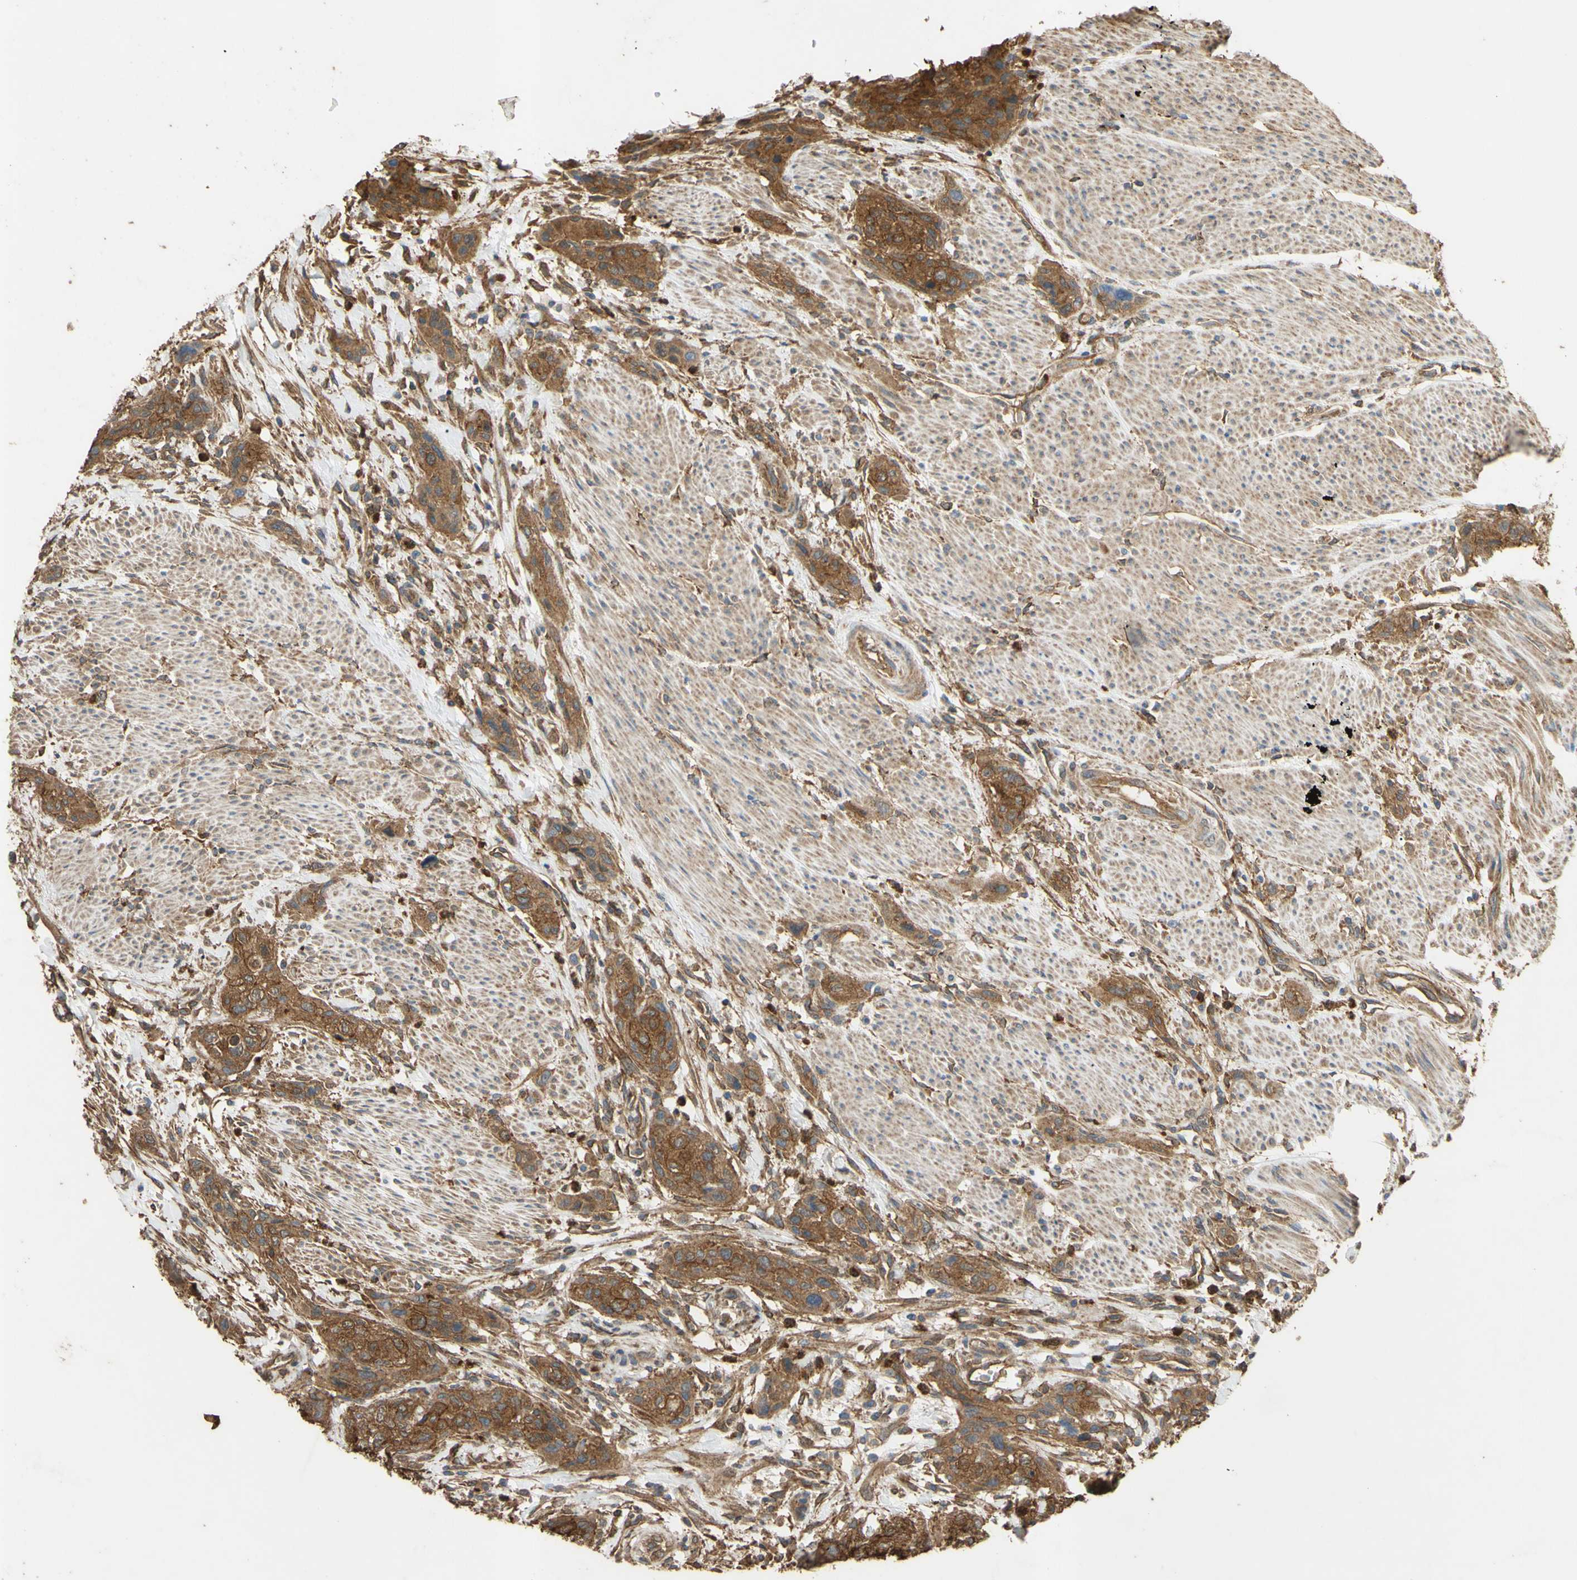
{"staining": {"intensity": "strong", "quantity": ">75%", "location": "cytoplasmic/membranous"}, "tissue": "urothelial cancer", "cell_type": "Tumor cells", "image_type": "cancer", "snomed": [{"axis": "morphology", "description": "Urothelial carcinoma, High grade"}, {"axis": "topography", "description": "Urinary bladder"}], "caption": "Urothelial carcinoma (high-grade) stained for a protein (brown) displays strong cytoplasmic/membranous positive staining in approximately >75% of tumor cells.", "gene": "CTTN", "patient": {"sex": "male", "age": 35}}